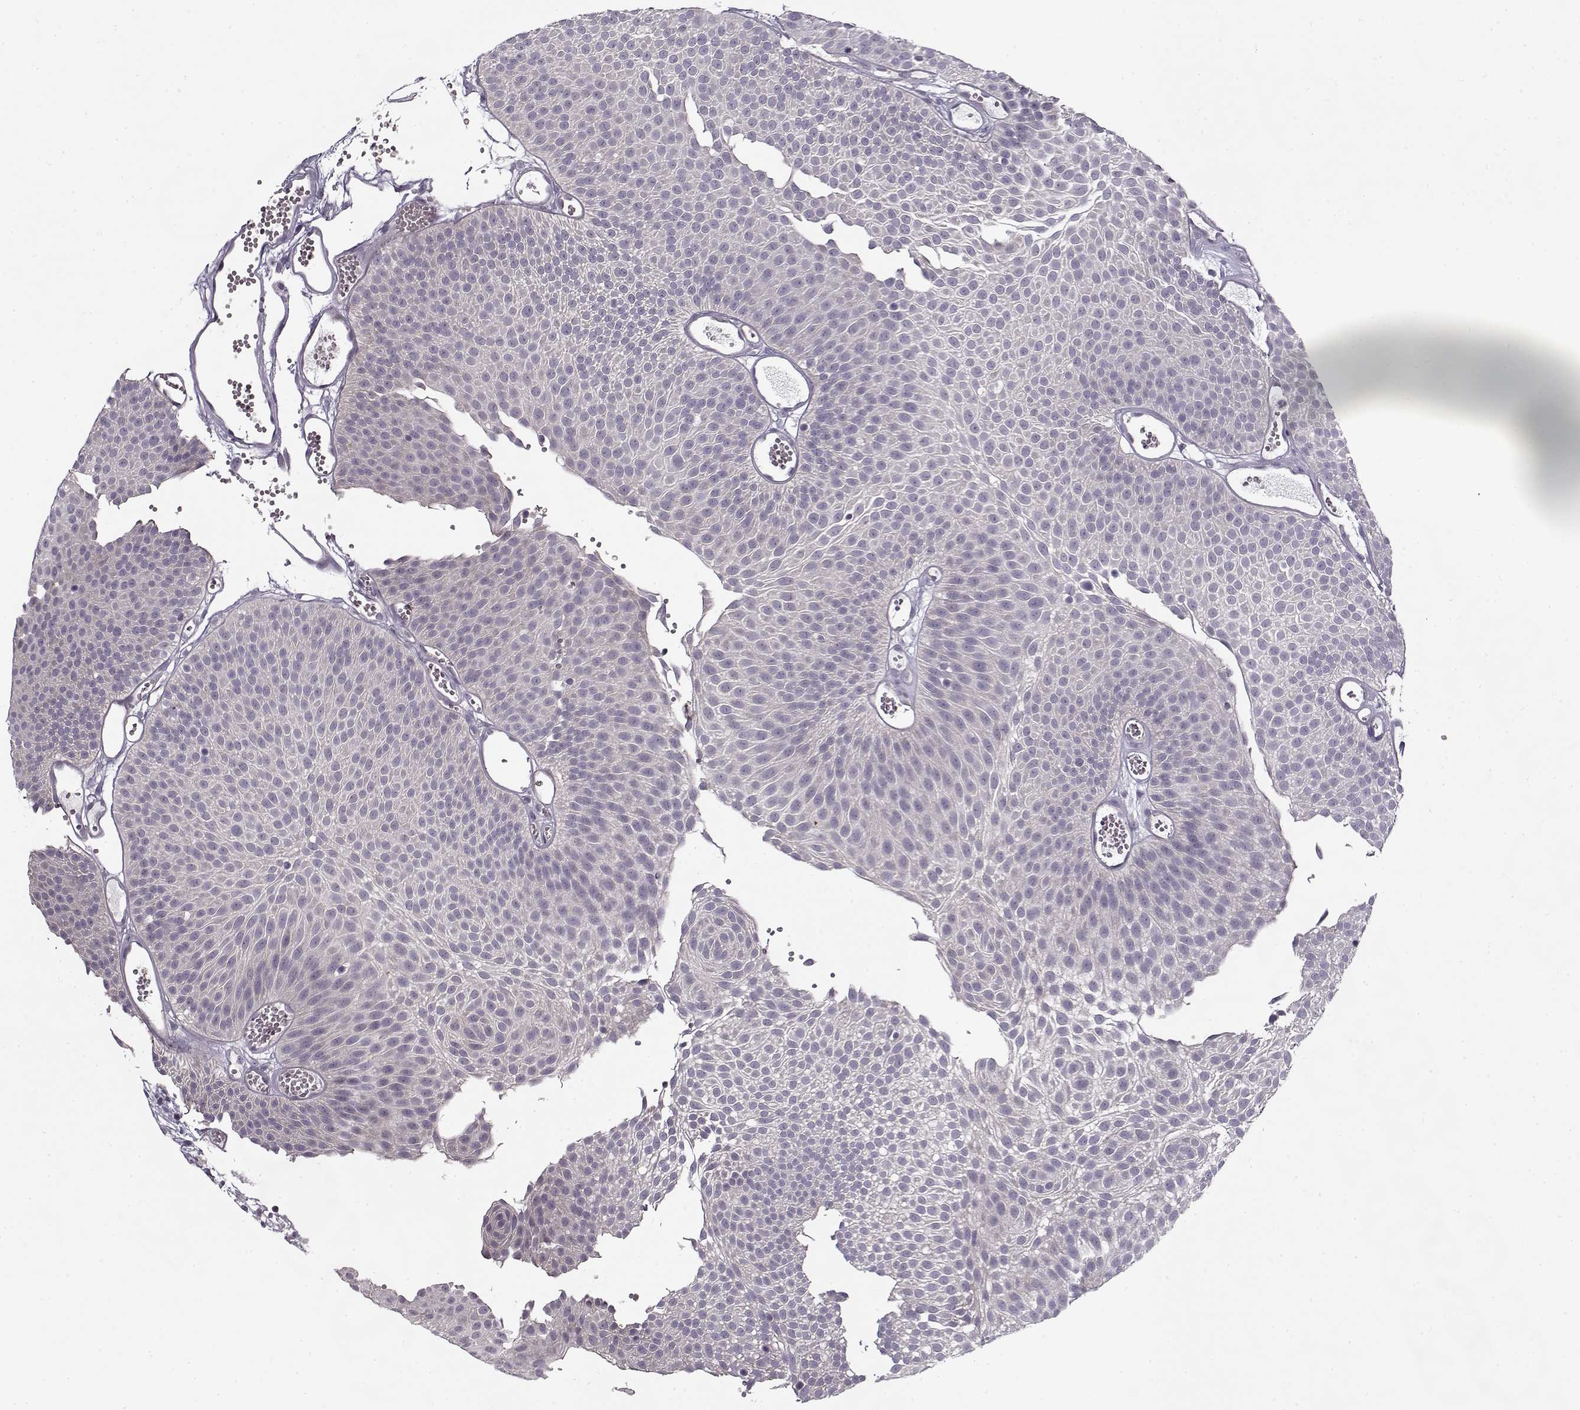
{"staining": {"intensity": "negative", "quantity": "none", "location": "none"}, "tissue": "urothelial cancer", "cell_type": "Tumor cells", "image_type": "cancer", "snomed": [{"axis": "morphology", "description": "Urothelial carcinoma, Low grade"}, {"axis": "topography", "description": "Urinary bladder"}], "caption": "DAB (3,3'-diaminobenzidine) immunohistochemical staining of urothelial cancer shows no significant positivity in tumor cells.", "gene": "PNMT", "patient": {"sex": "male", "age": 52}}